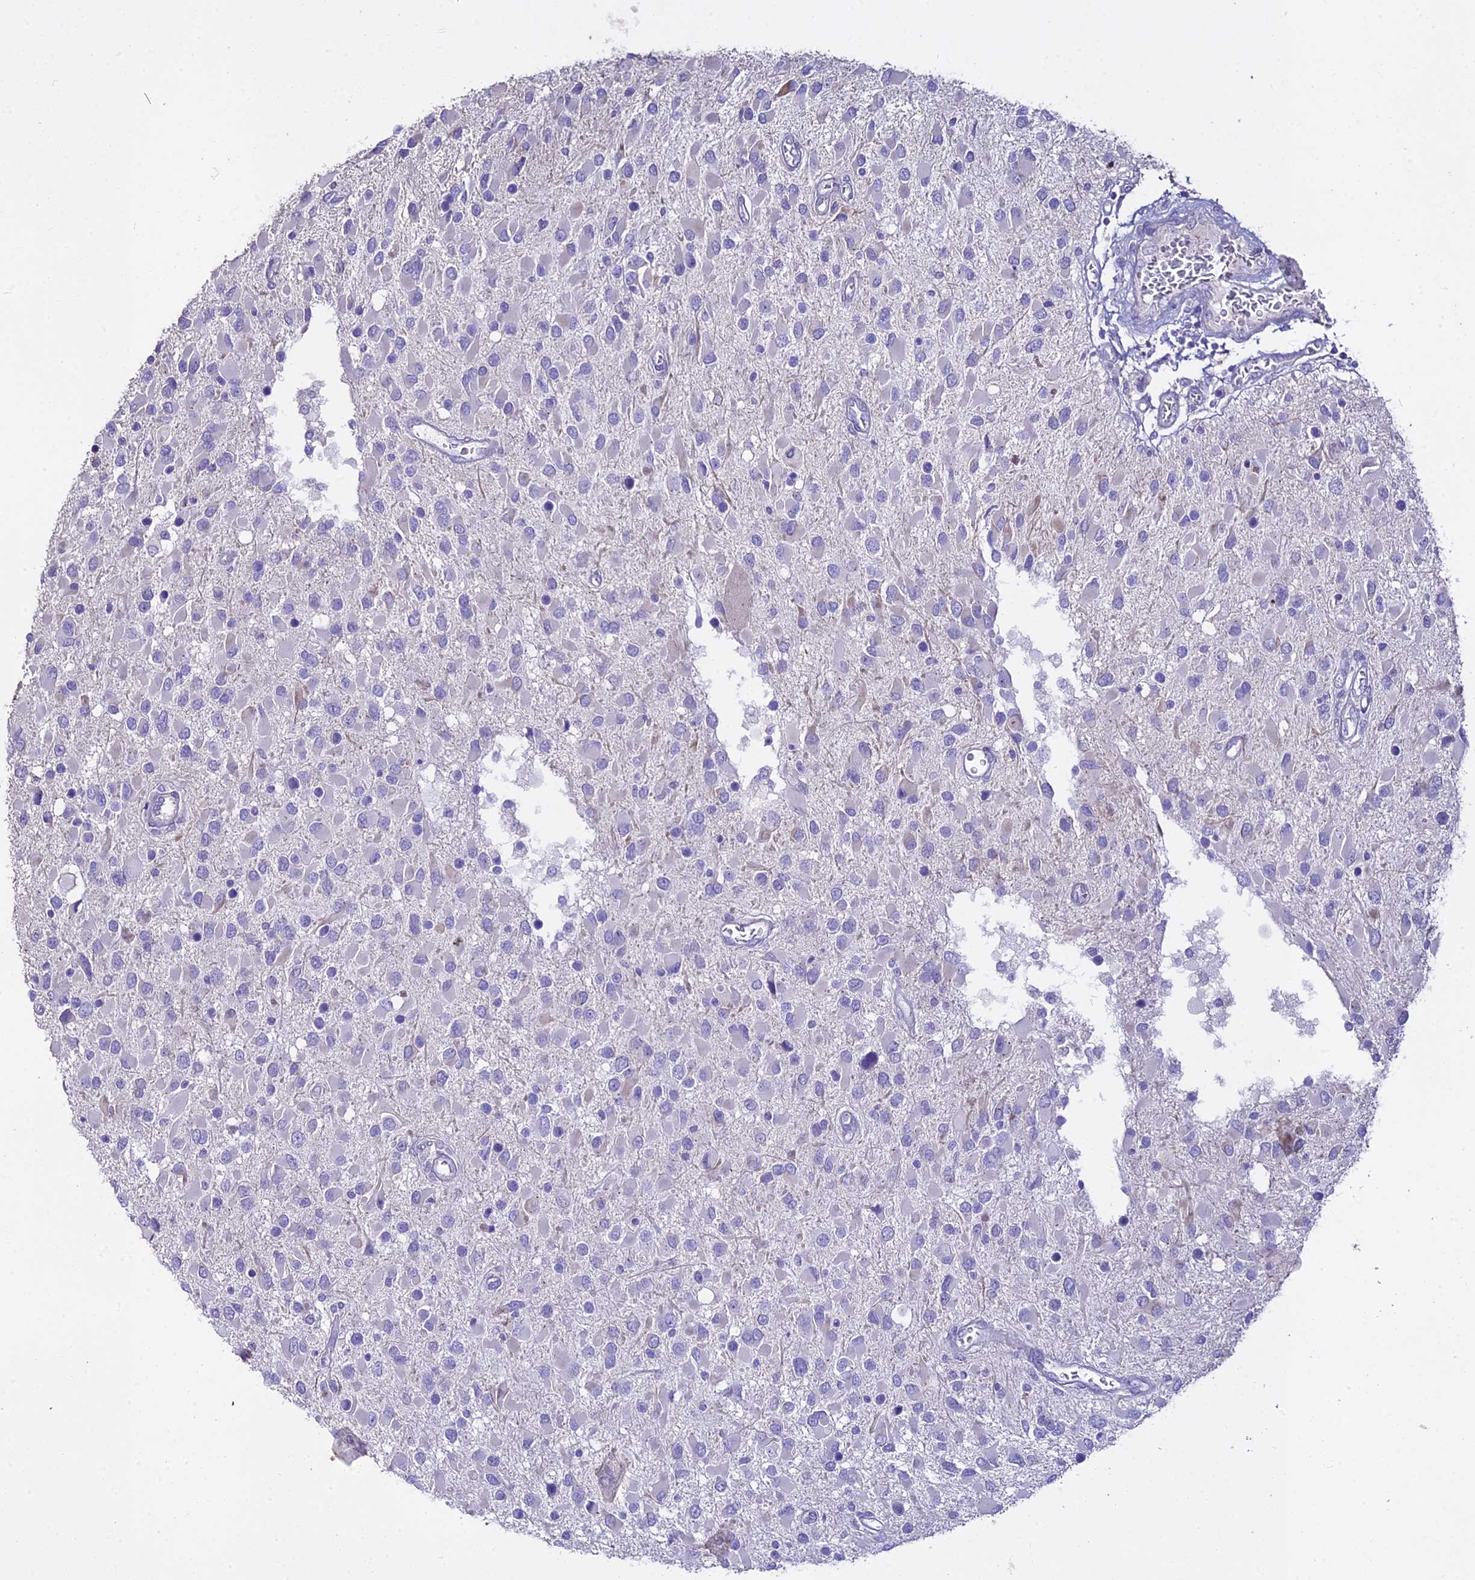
{"staining": {"intensity": "negative", "quantity": "none", "location": "none"}, "tissue": "glioma", "cell_type": "Tumor cells", "image_type": "cancer", "snomed": [{"axis": "morphology", "description": "Glioma, malignant, High grade"}, {"axis": "topography", "description": "Brain"}], "caption": "The image reveals no significant expression in tumor cells of malignant glioma (high-grade).", "gene": "GLYAT", "patient": {"sex": "male", "age": 53}}